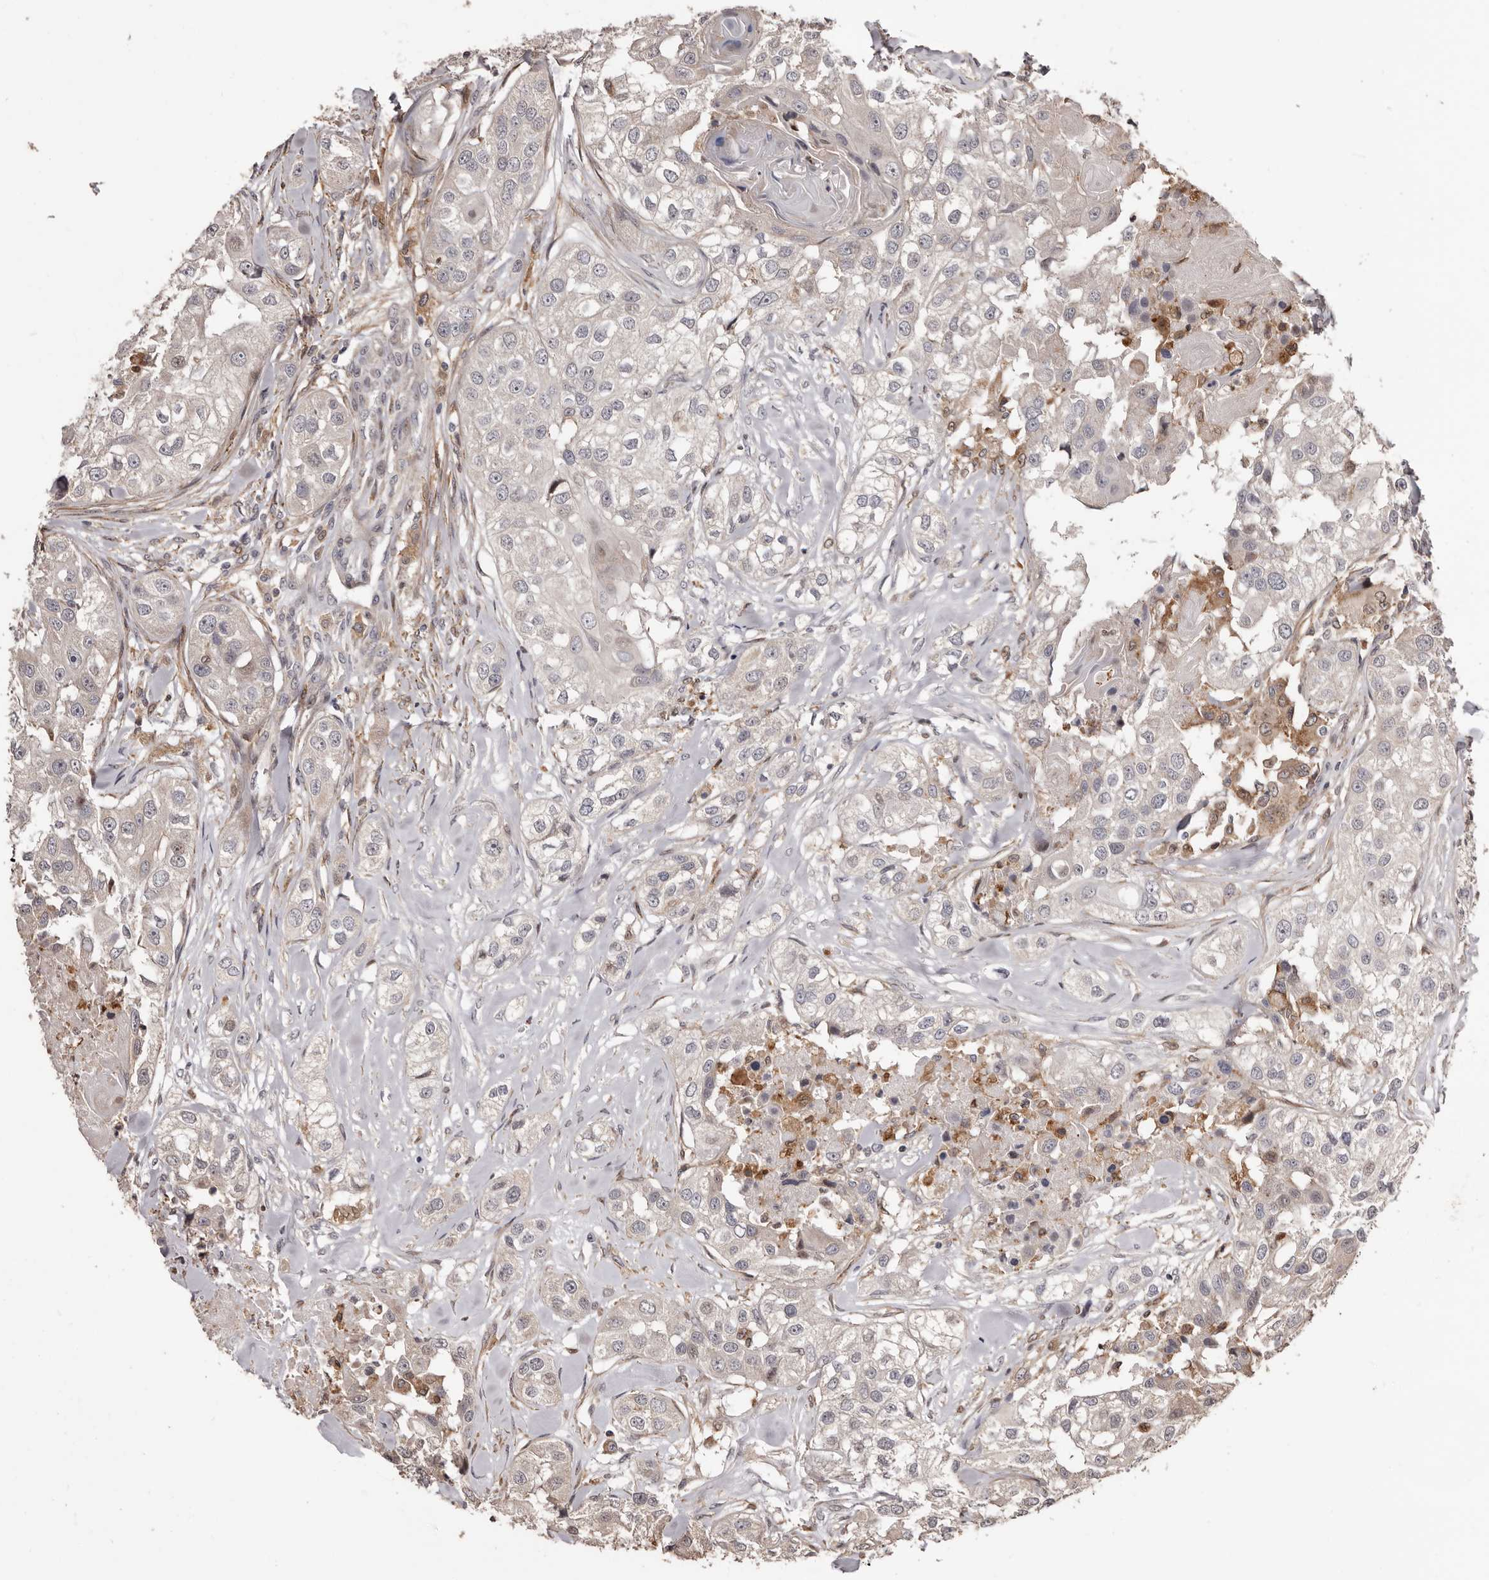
{"staining": {"intensity": "negative", "quantity": "none", "location": "none"}, "tissue": "head and neck cancer", "cell_type": "Tumor cells", "image_type": "cancer", "snomed": [{"axis": "morphology", "description": "Normal tissue, NOS"}, {"axis": "morphology", "description": "Squamous cell carcinoma, NOS"}, {"axis": "topography", "description": "Skeletal muscle"}, {"axis": "topography", "description": "Head-Neck"}], "caption": "Photomicrograph shows no protein positivity in tumor cells of head and neck squamous cell carcinoma tissue.", "gene": "ZCCHC7", "patient": {"sex": "male", "age": 51}}